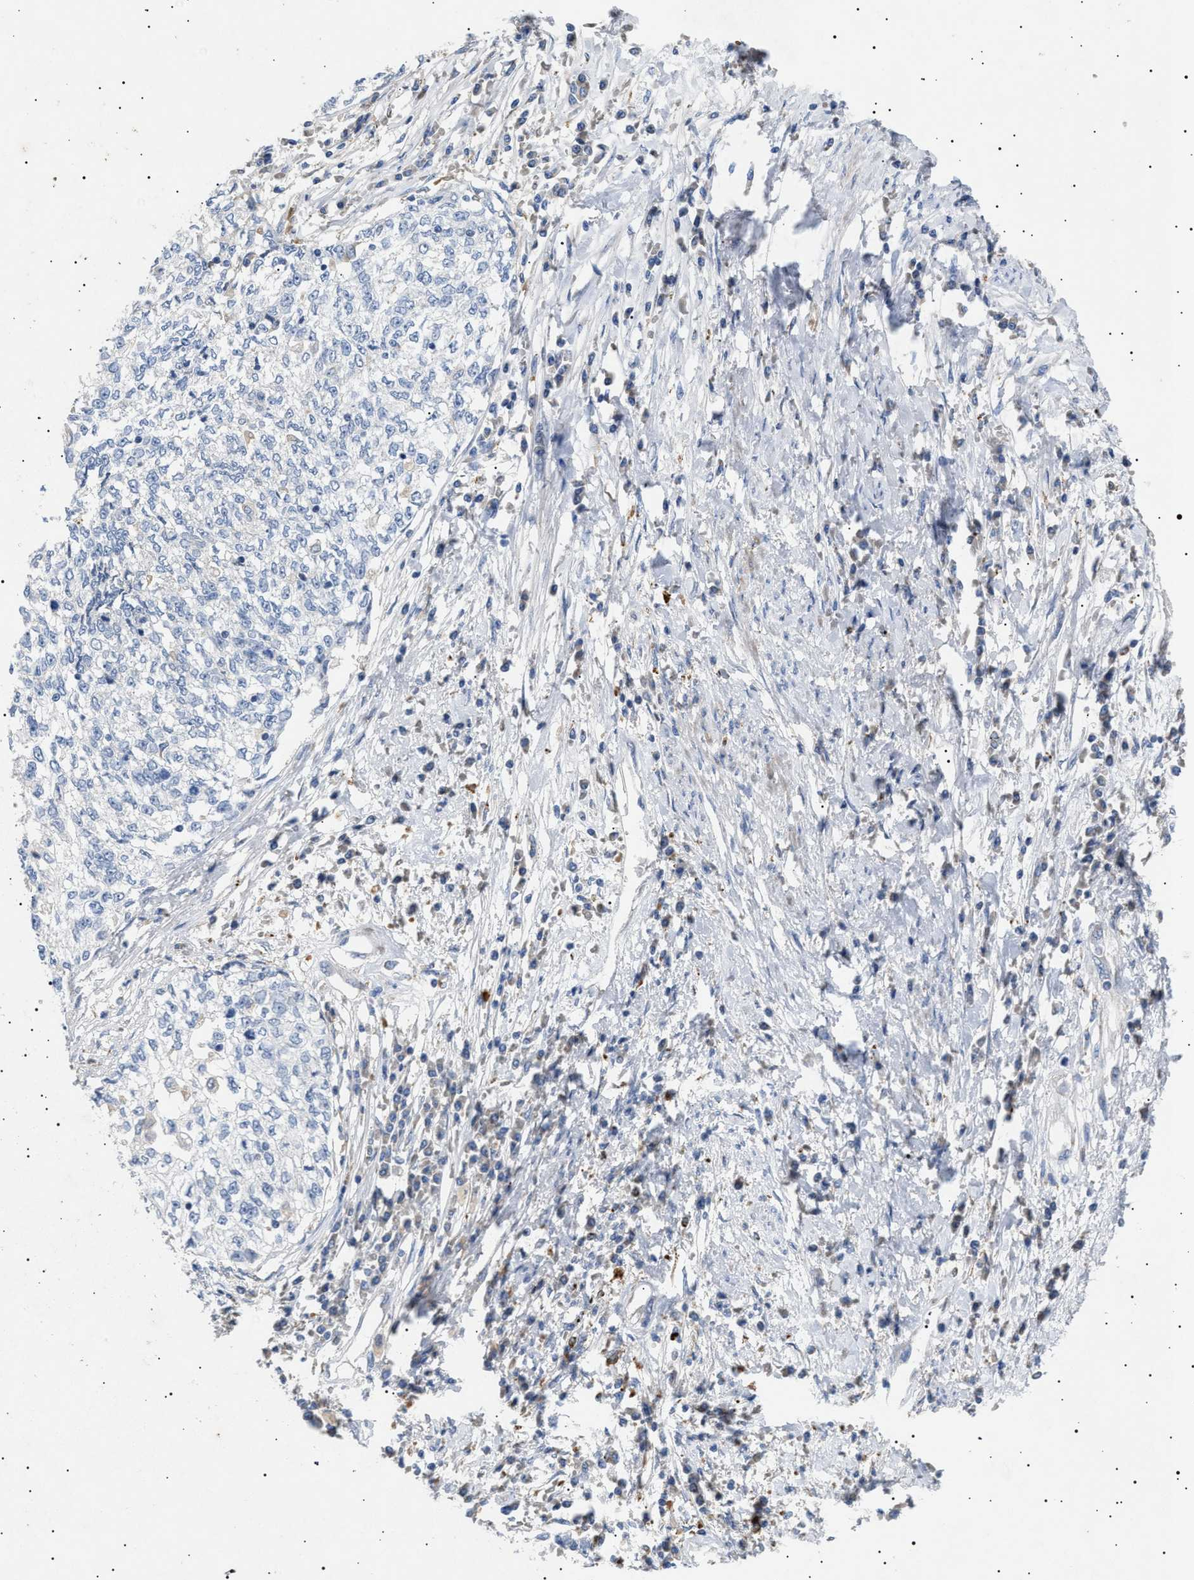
{"staining": {"intensity": "negative", "quantity": "none", "location": "none"}, "tissue": "cervical cancer", "cell_type": "Tumor cells", "image_type": "cancer", "snomed": [{"axis": "morphology", "description": "Squamous cell carcinoma, NOS"}, {"axis": "topography", "description": "Cervix"}], "caption": "Tumor cells are negative for brown protein staining in cervical cancer.", "gene": "SIRT5", "patient": {"sex": "female", "age": 57}}